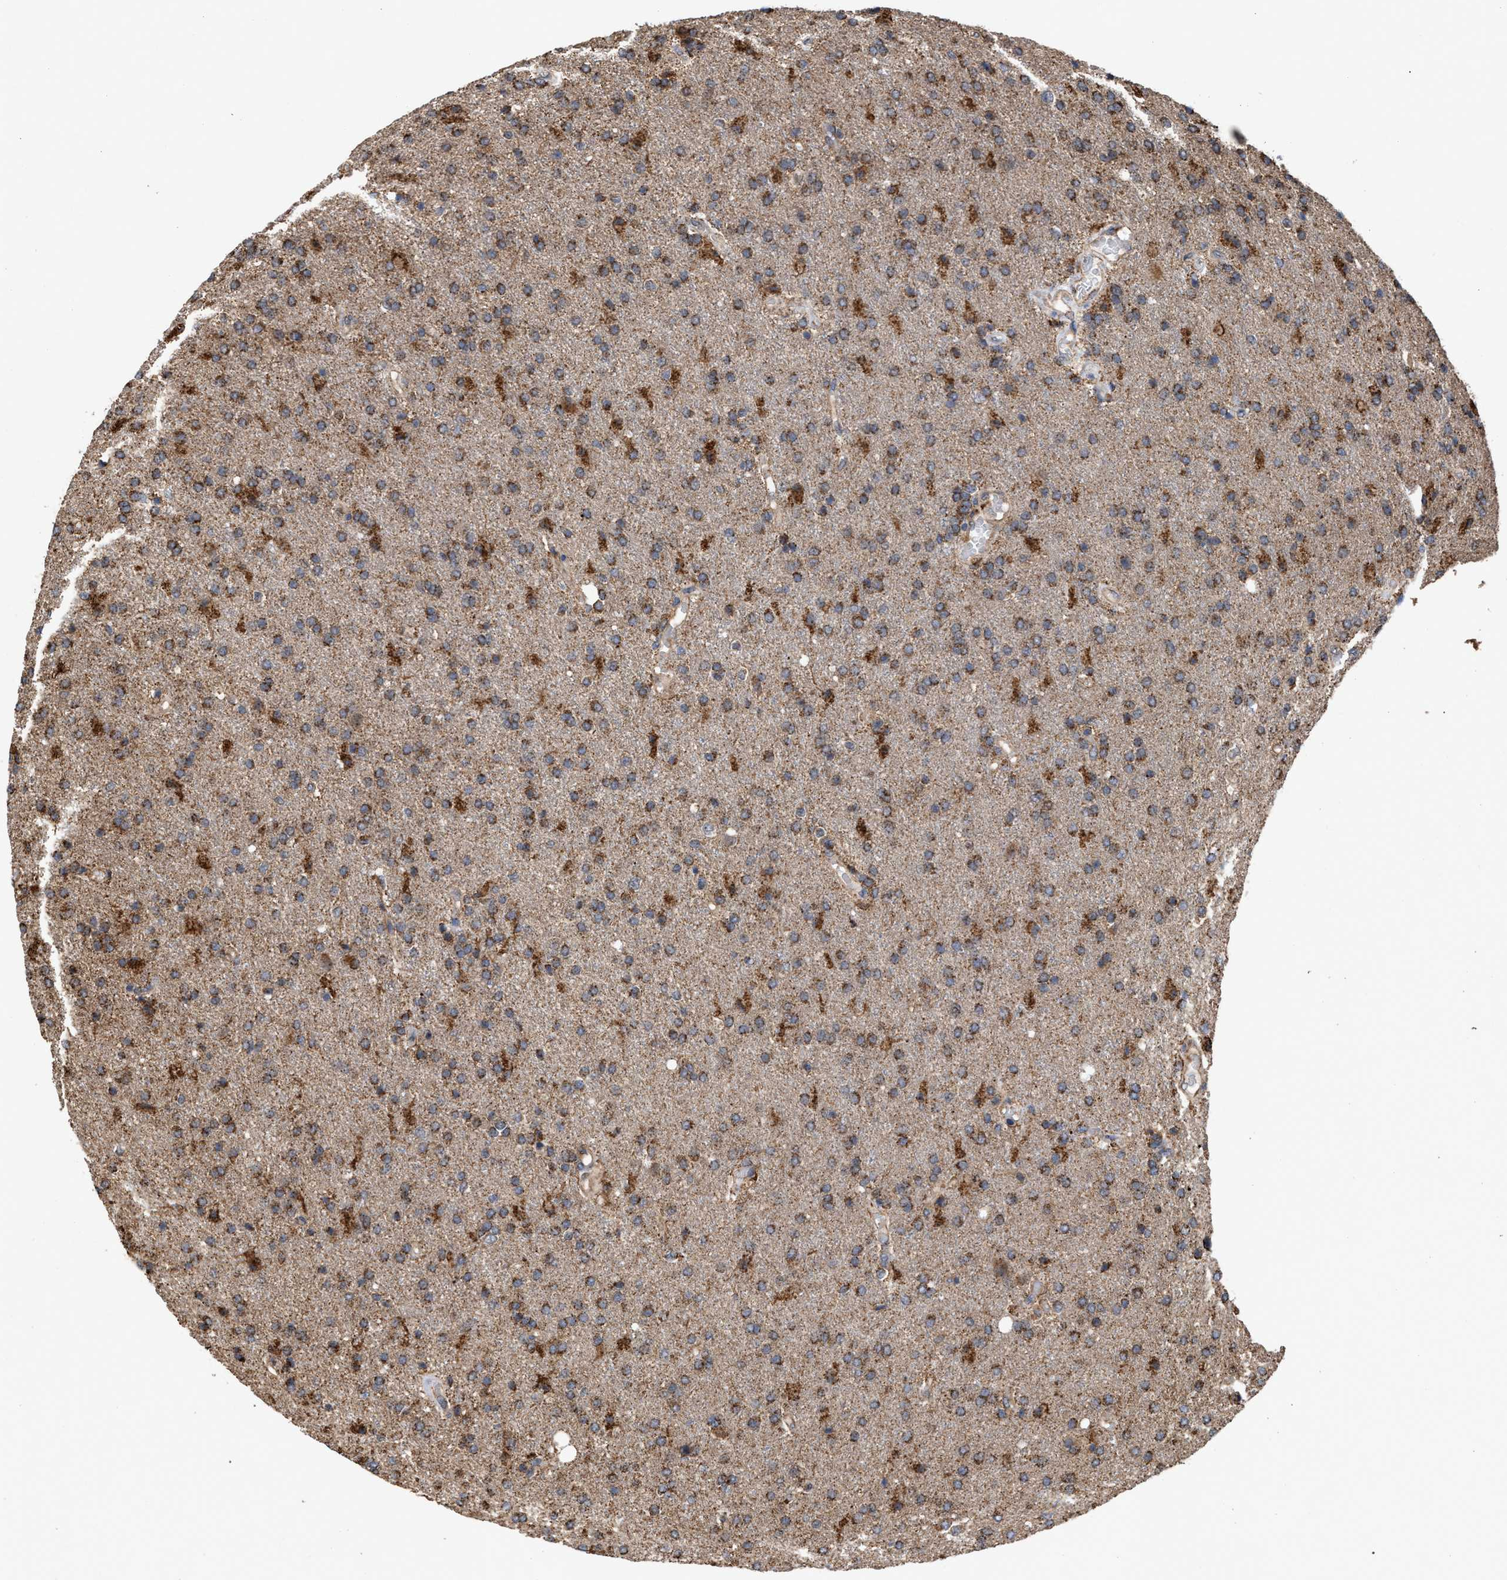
{"staining": {"intensity": "moderate", "quantity": ">75%", "location": "cytoplasmic/membranous"}, "tissue": "glioma", "cell_type": "Tumor cells", "image_type": "cancer", "snomed": [{"axis": "morphology", "description": "Glioma, malignant, High grade"}, {"axis": "topography", "description": "Brain"}], "caption": "Tumor cells exhibit medium levels of moderate cytoplasmic/membranous positivity in approximately >75% of cells in glioma.", "gene": "EXOSC2", "patient": {"sex": "male", "age": 72}}